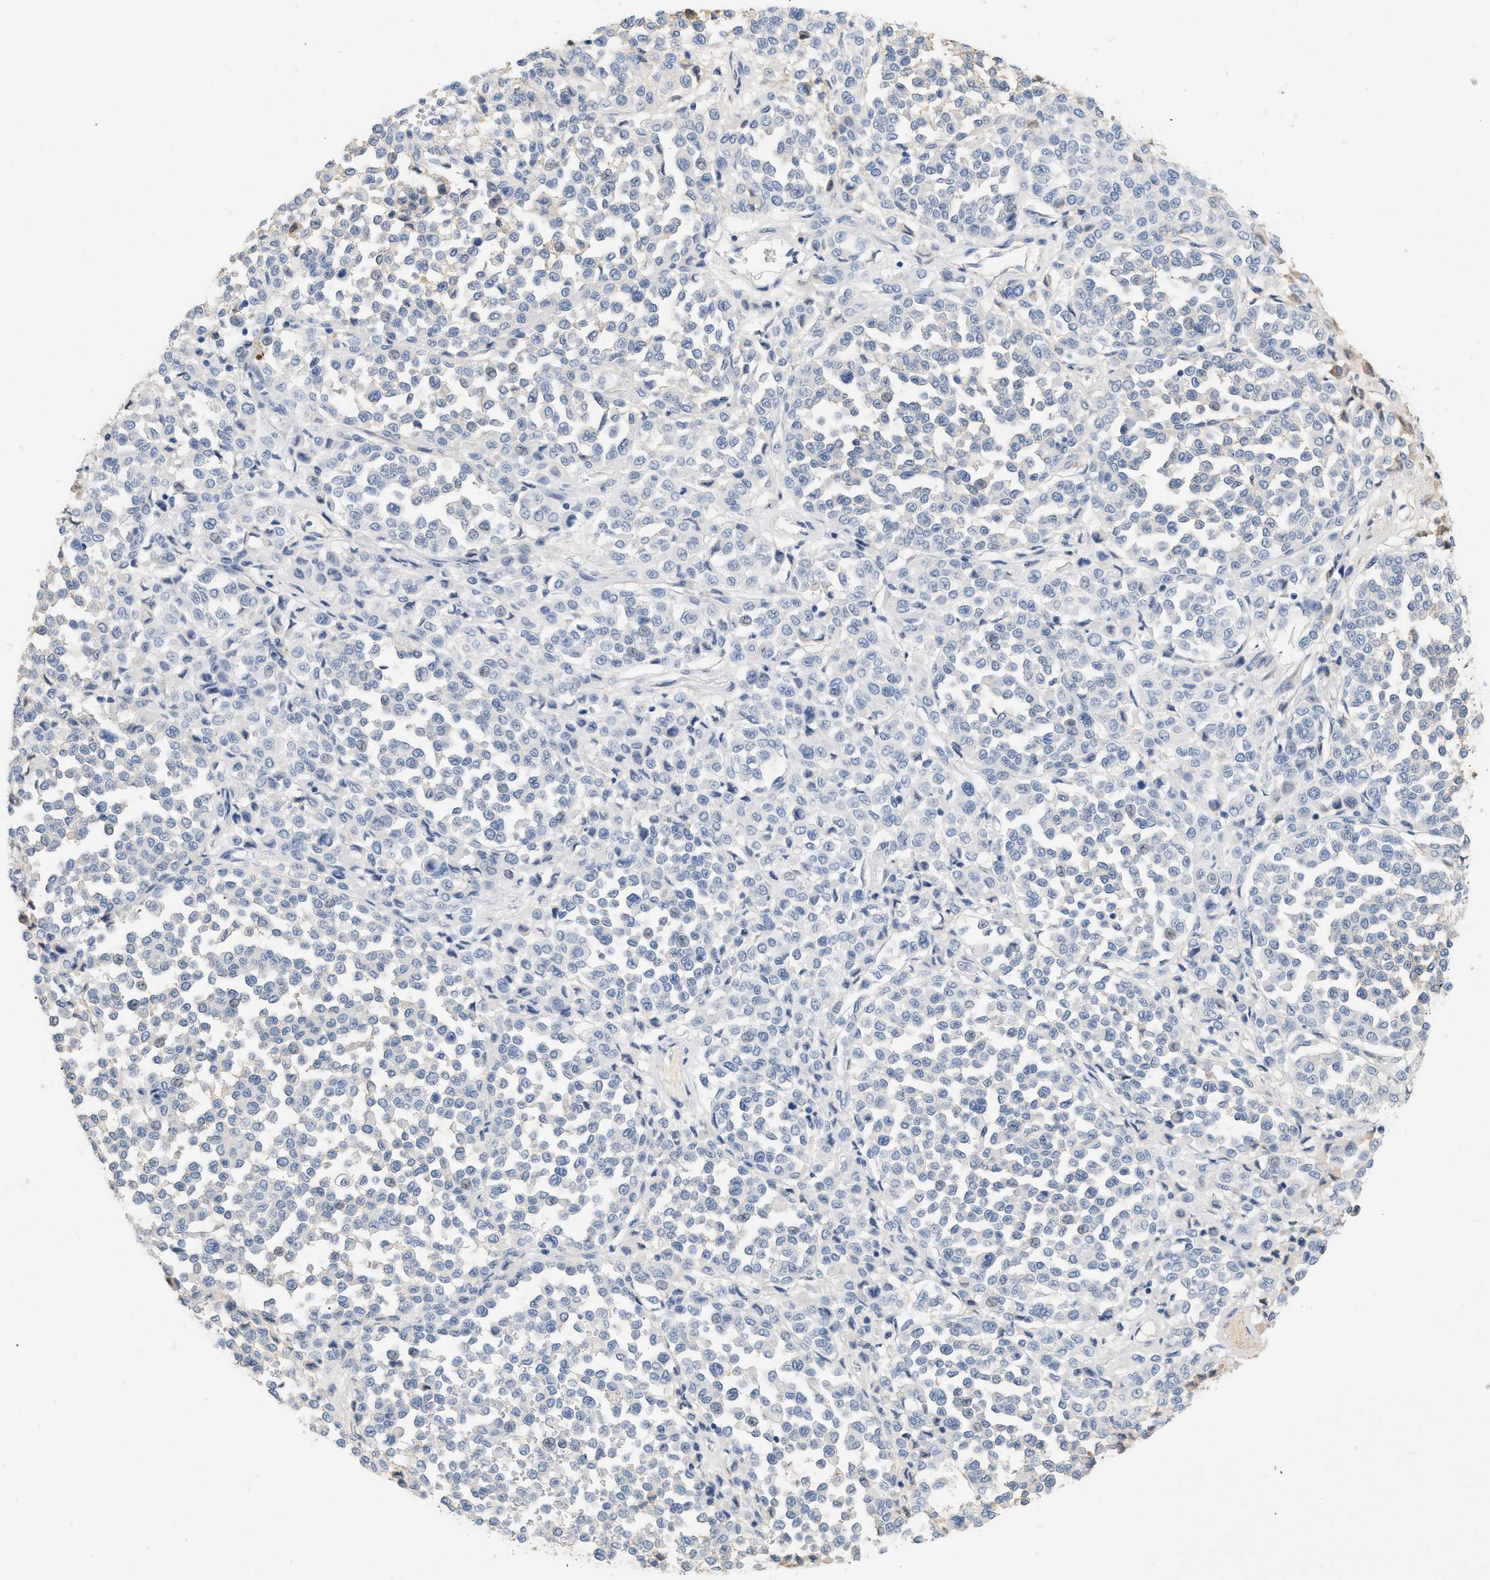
{"staining": {"intensity": "negative", "quantity": "none", "location": "none"}, "tissue": "melanoma", "cell_type": "Tumor cells", "image_type": "cancer", "snomed": [{"axis": "morphology", "description": "Malignant melanoma, Metastatic site"}, {"axis": "topography", "description": "Pancreas"}], "caption": "Tumor cells are negative for protein expression in human malignant melanoma (metastatic site).", "gene": "CFH", "patient": {"sex": "female", "age": 30}}